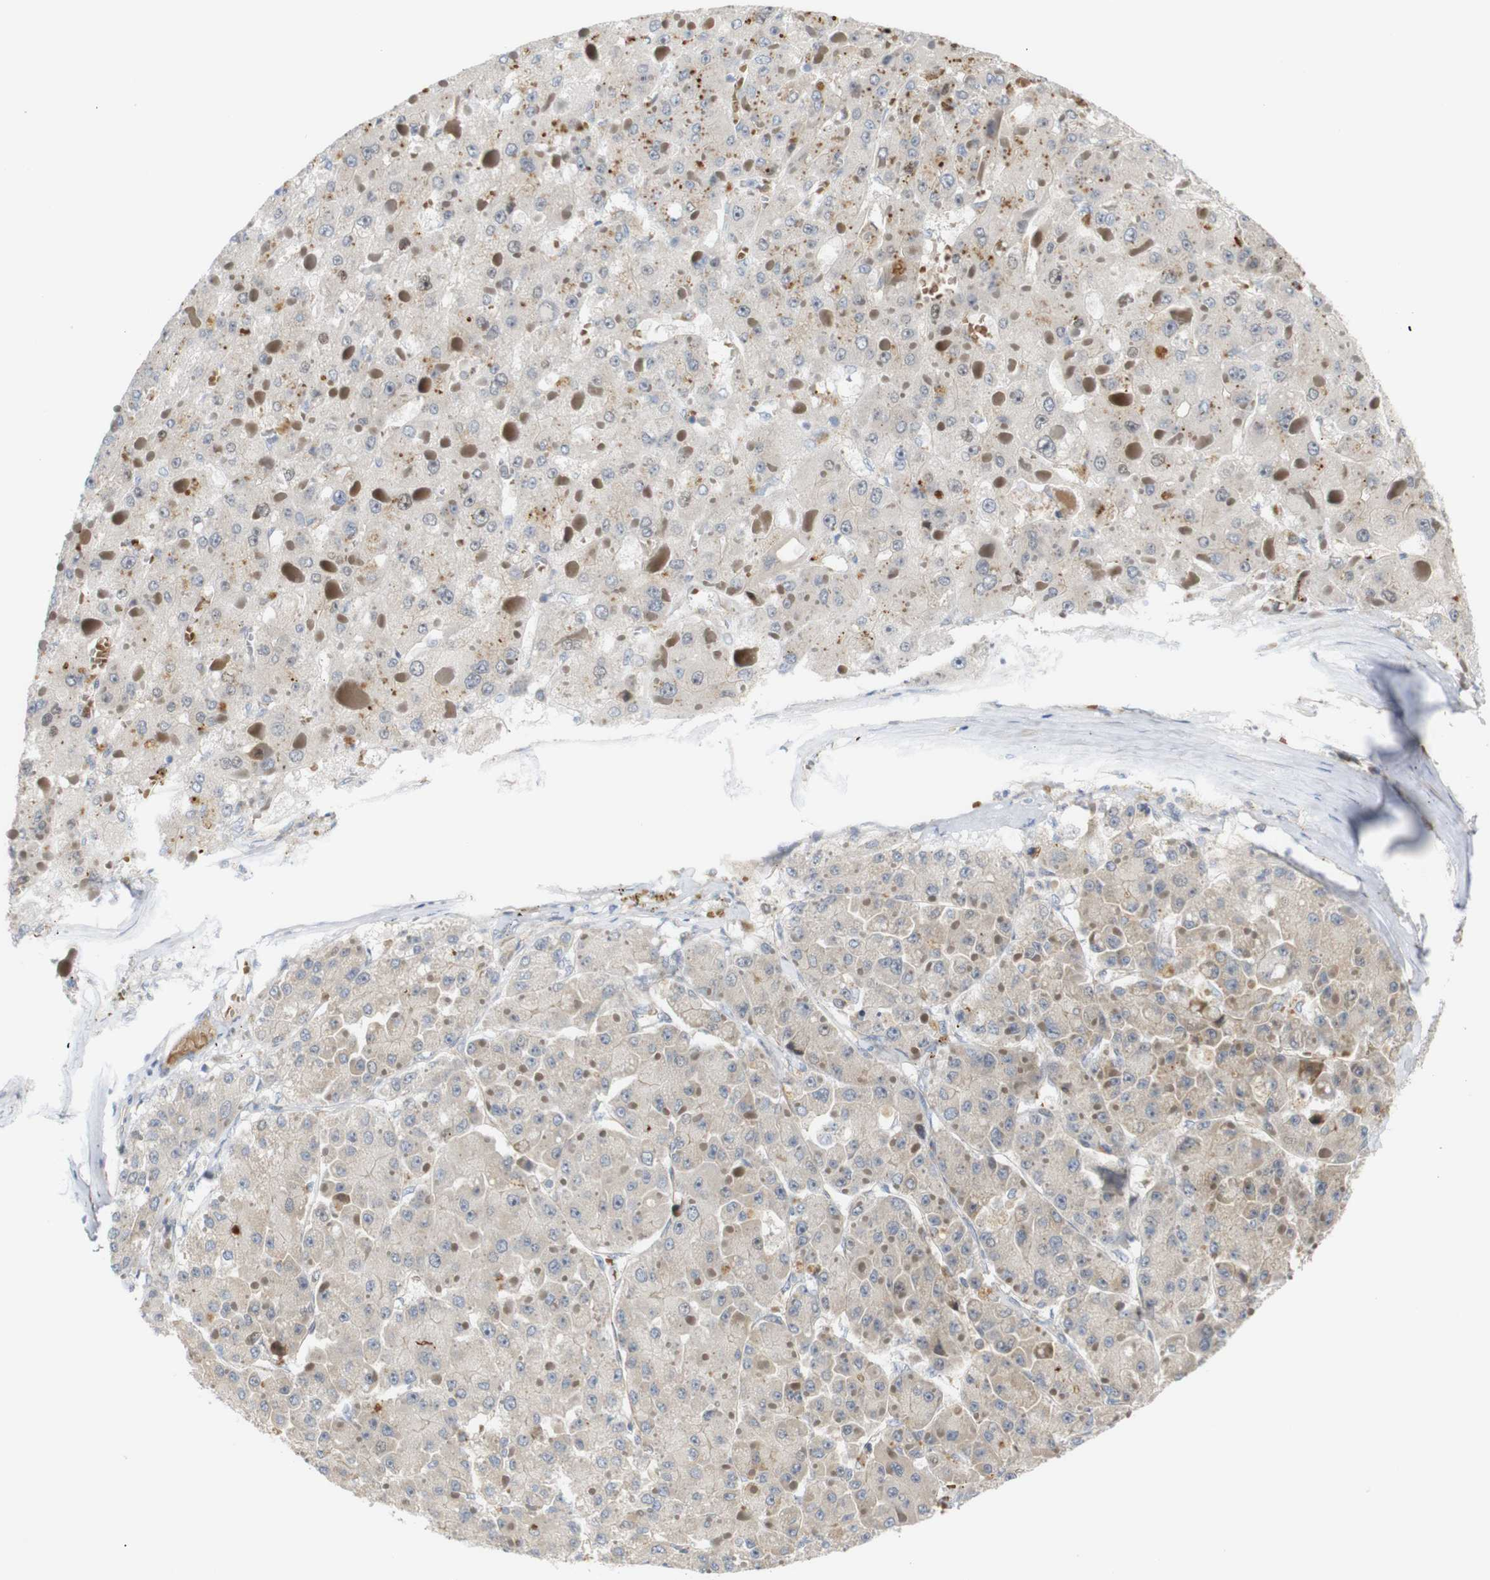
{"staining": {"intensity": "weak", "quantity": ">75%", "location": "cytoplasmic/membranous"}, "tissue": "liver cancer", "cell_type": "Tumor cells", "image_type": "cancer", "snomed": [{"axis": "morphology", "description": "Carcinoma, Hepatocellular, NOS"}, {"axis": "topography", "description": "Liver"}], "caption": "Immunohistochemical staining of human liver cancer displays low levels of weak cytoplasmic/membranous staining in about >75% of tumor cells.", "gene": "RPTOR", "patient": {"sex": "female", "age": 73}}